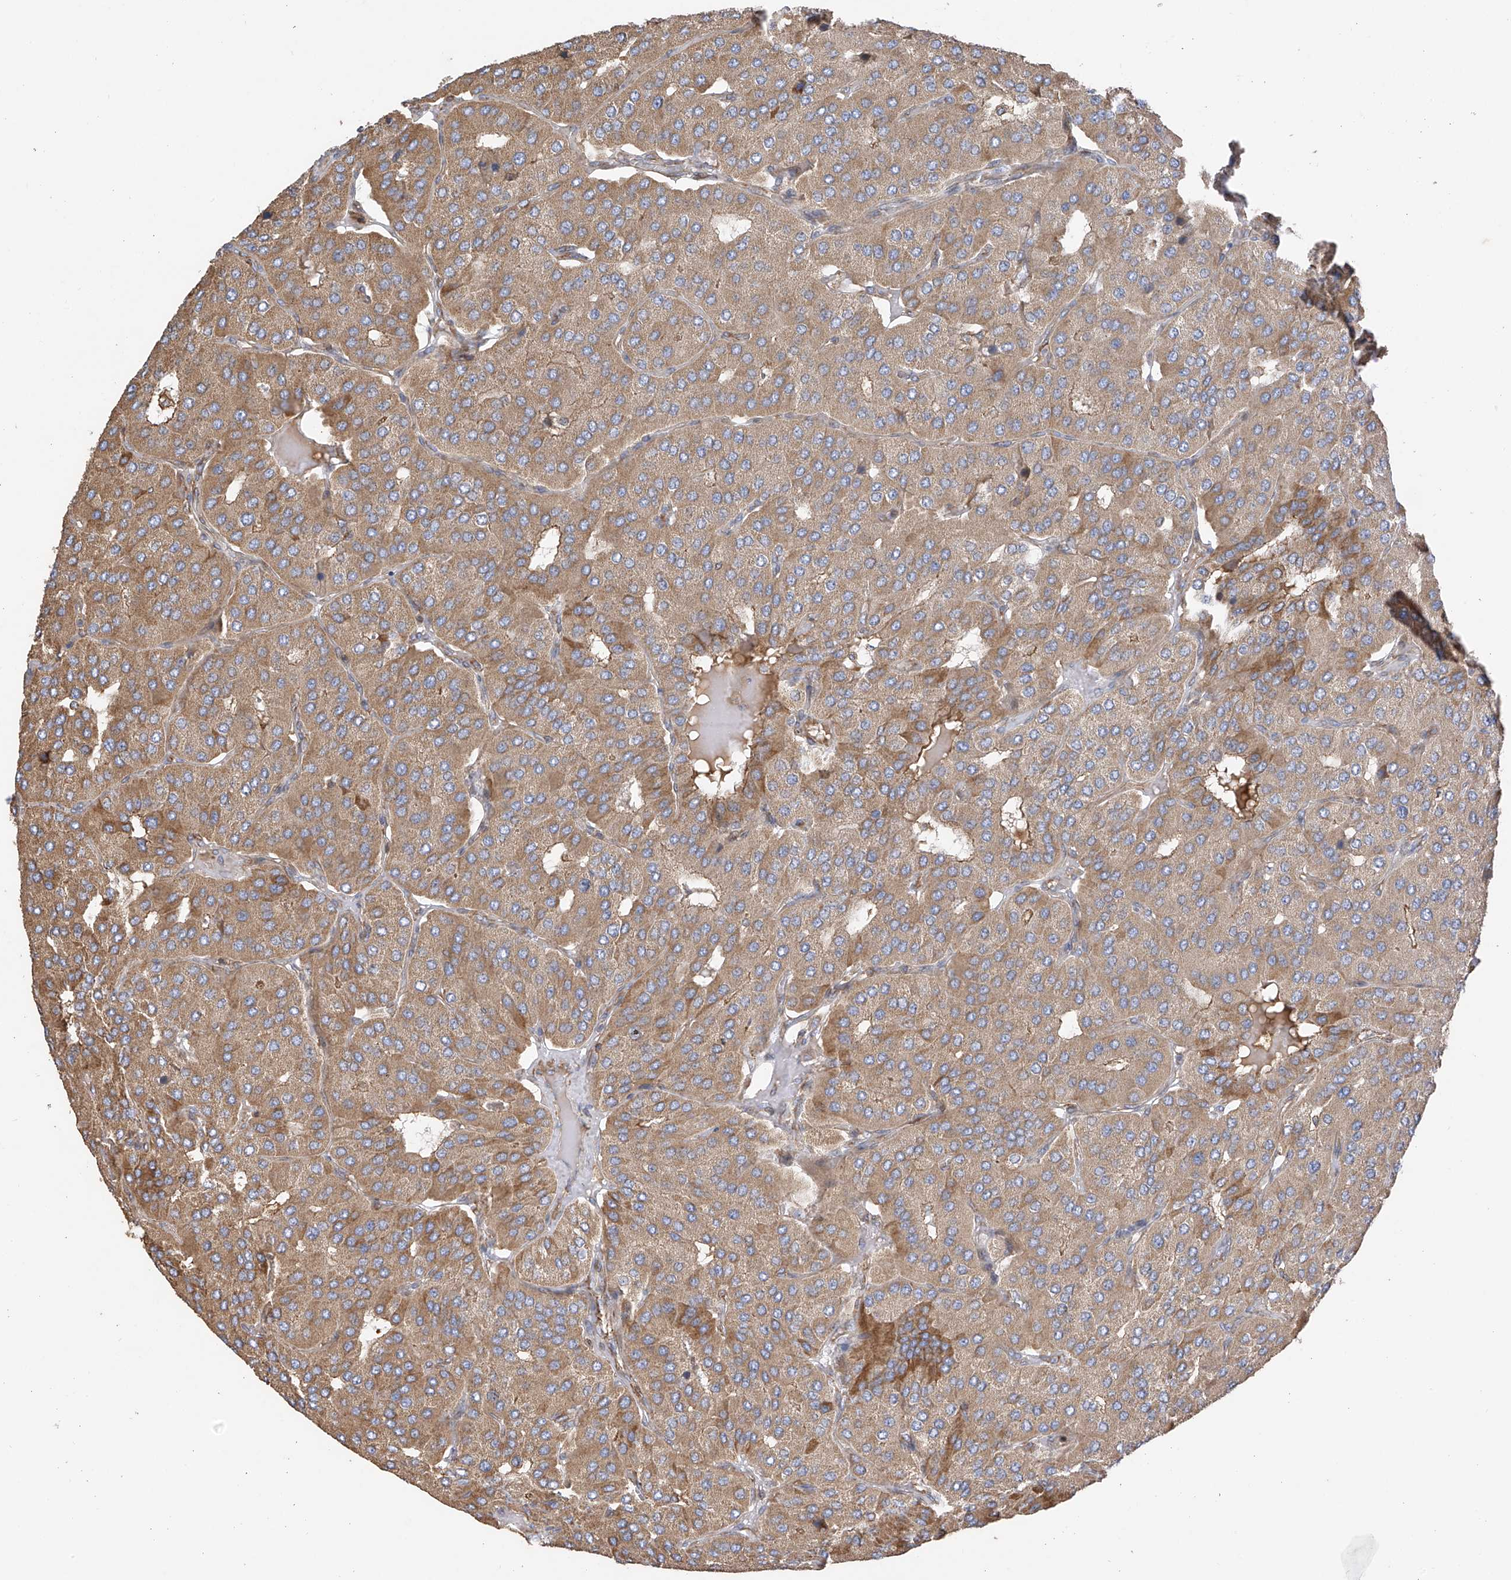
{"staining": {"intensity": "moderate", "quantity": ">75%", "location": "cytoplasmic/membranous"}, "tissue": "parathyroid gland", "cell_type": "Glandular cells", "image_type": "normal", "snomed": [{"axis": "morphology", "description": "Normal tissue, NOS"}, {"axis": "morphology", "description": "Adenoma, NOS"}, {"axis": "topography", "description": "Parathyroid gland"}], "caption": "Immunohistochemistry (IHC) (DAB (3,3'-diaminobenzidine)) staining of unremarkable parathyroid gland demonstrates moderate cytoplasmic/membranous protein expression in about >75% of glandular cells.", "gene": "SLC43A3", "patient": {"sex": "female", "age": 86}}